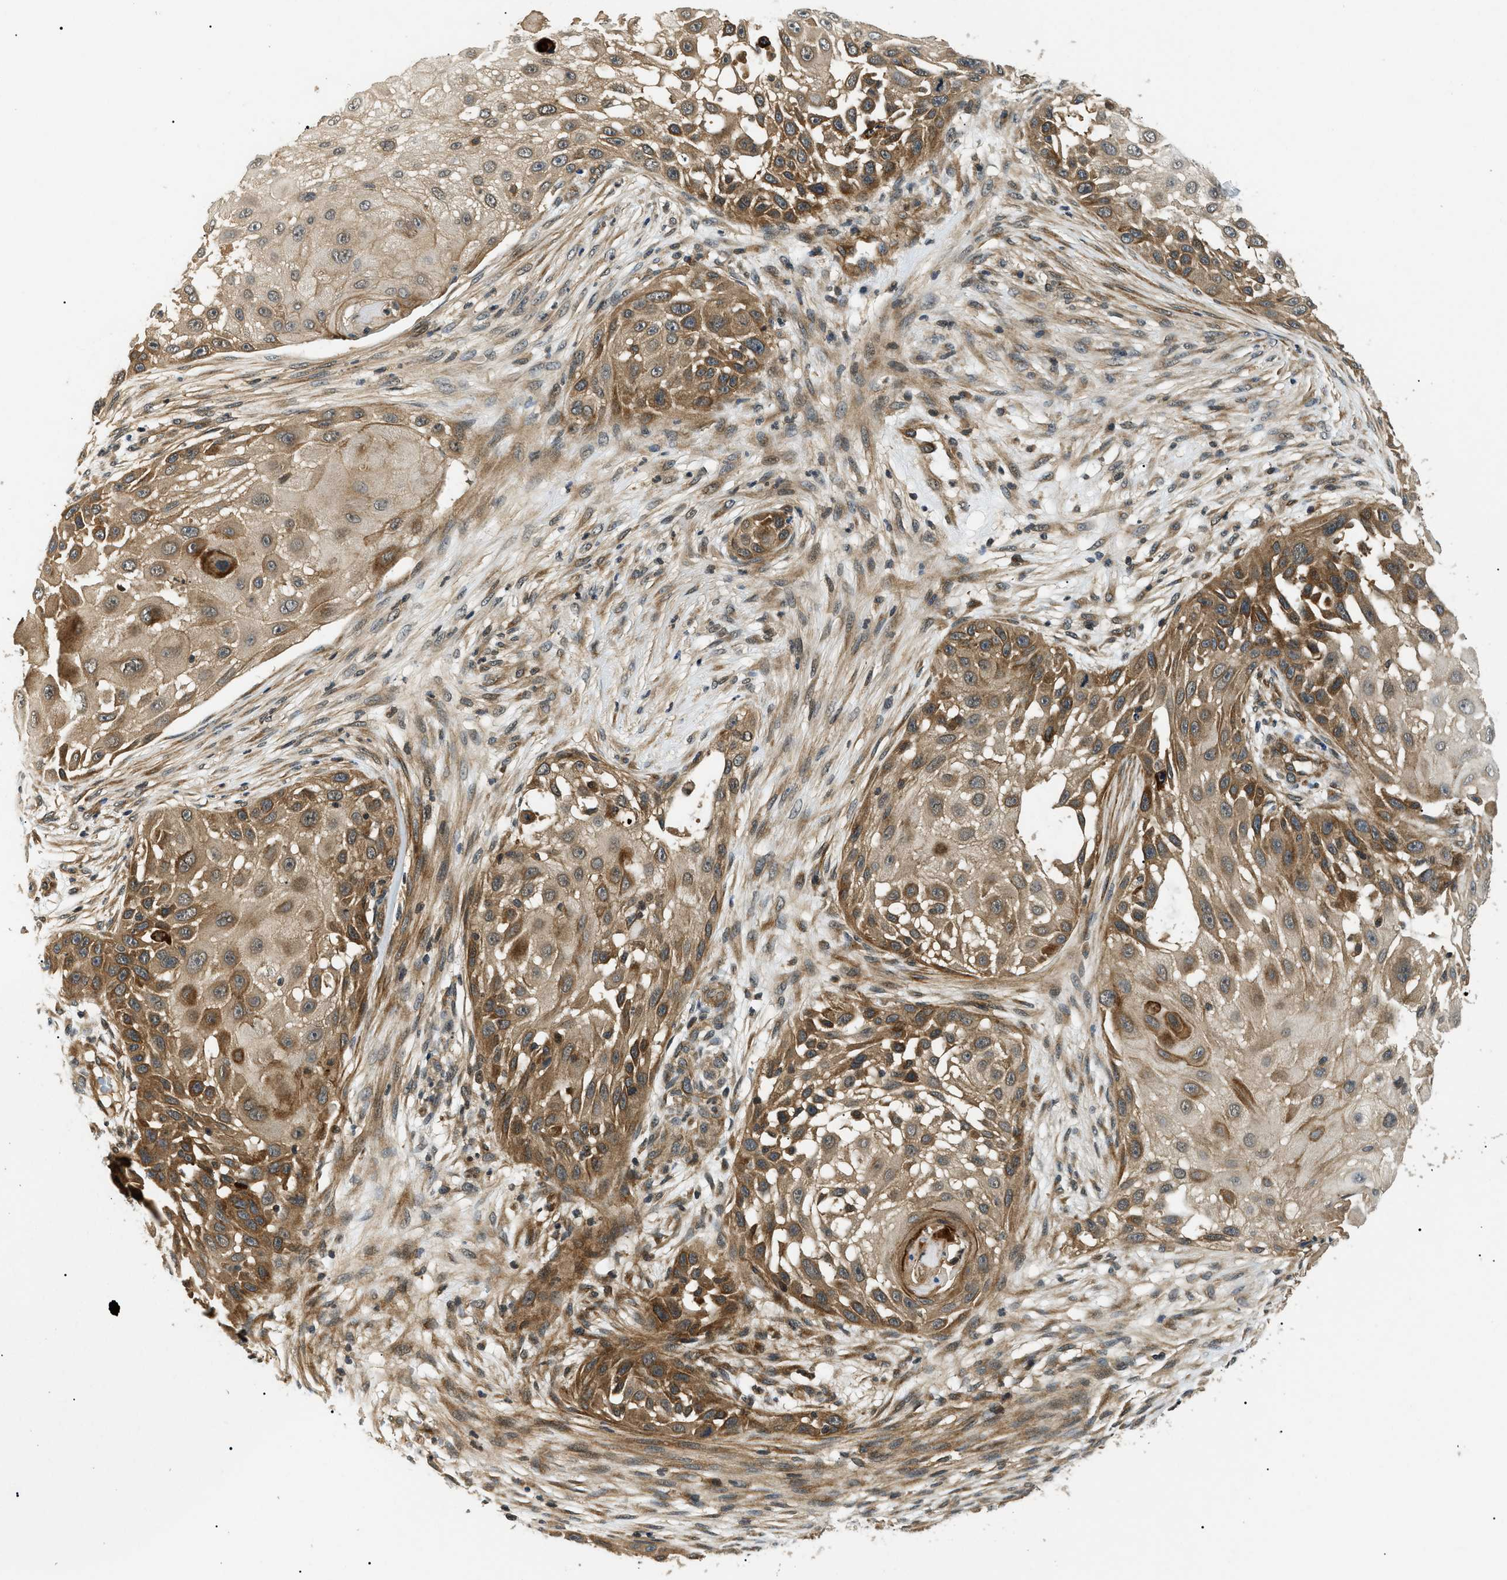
{"staining": {"intensity": "moderate", "quantity": ">75%", "location": "cytoplasmic/membranous"}, "tissue": "skin cancer", "cell_type": "Tumor cells", "image_type": "cancer", "snomed": [{"axis": "morphology", "description": "Squamous cell carcinoma, NOS"}, {"axis": "topography", "description": "Skin"}], "caption": "Skin squamous cell carcinoma stained with a protein marker reveals moderate staining in tumor cells.", "gene": "ATP6AP1", "patient": {"sex": "female", "age": 44}}